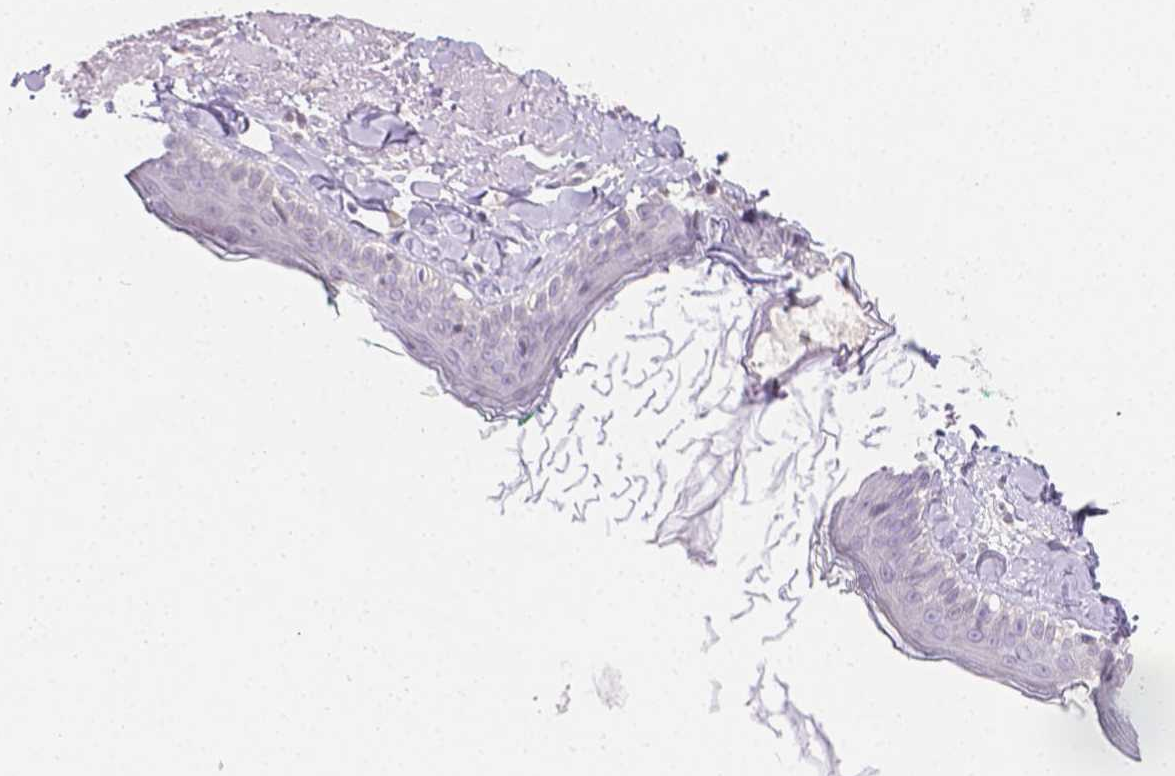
{"staining": {"intensity": "negative", "quantity": "none", "location": "none"}, "tissue": "skin", "cell_type": "Fibroblasts", "image_type": "normal", "snomed": [{"axis": "morphology", "description": "Normal tissue, NOS"}, {"axis": "topography", "description": "Skin"}], "caption": "Human skin stained for a protein using IHC displays no expression in fibroblasts.", "gene": "SGTB", "patient": {"sex": "male", "age": 73}}